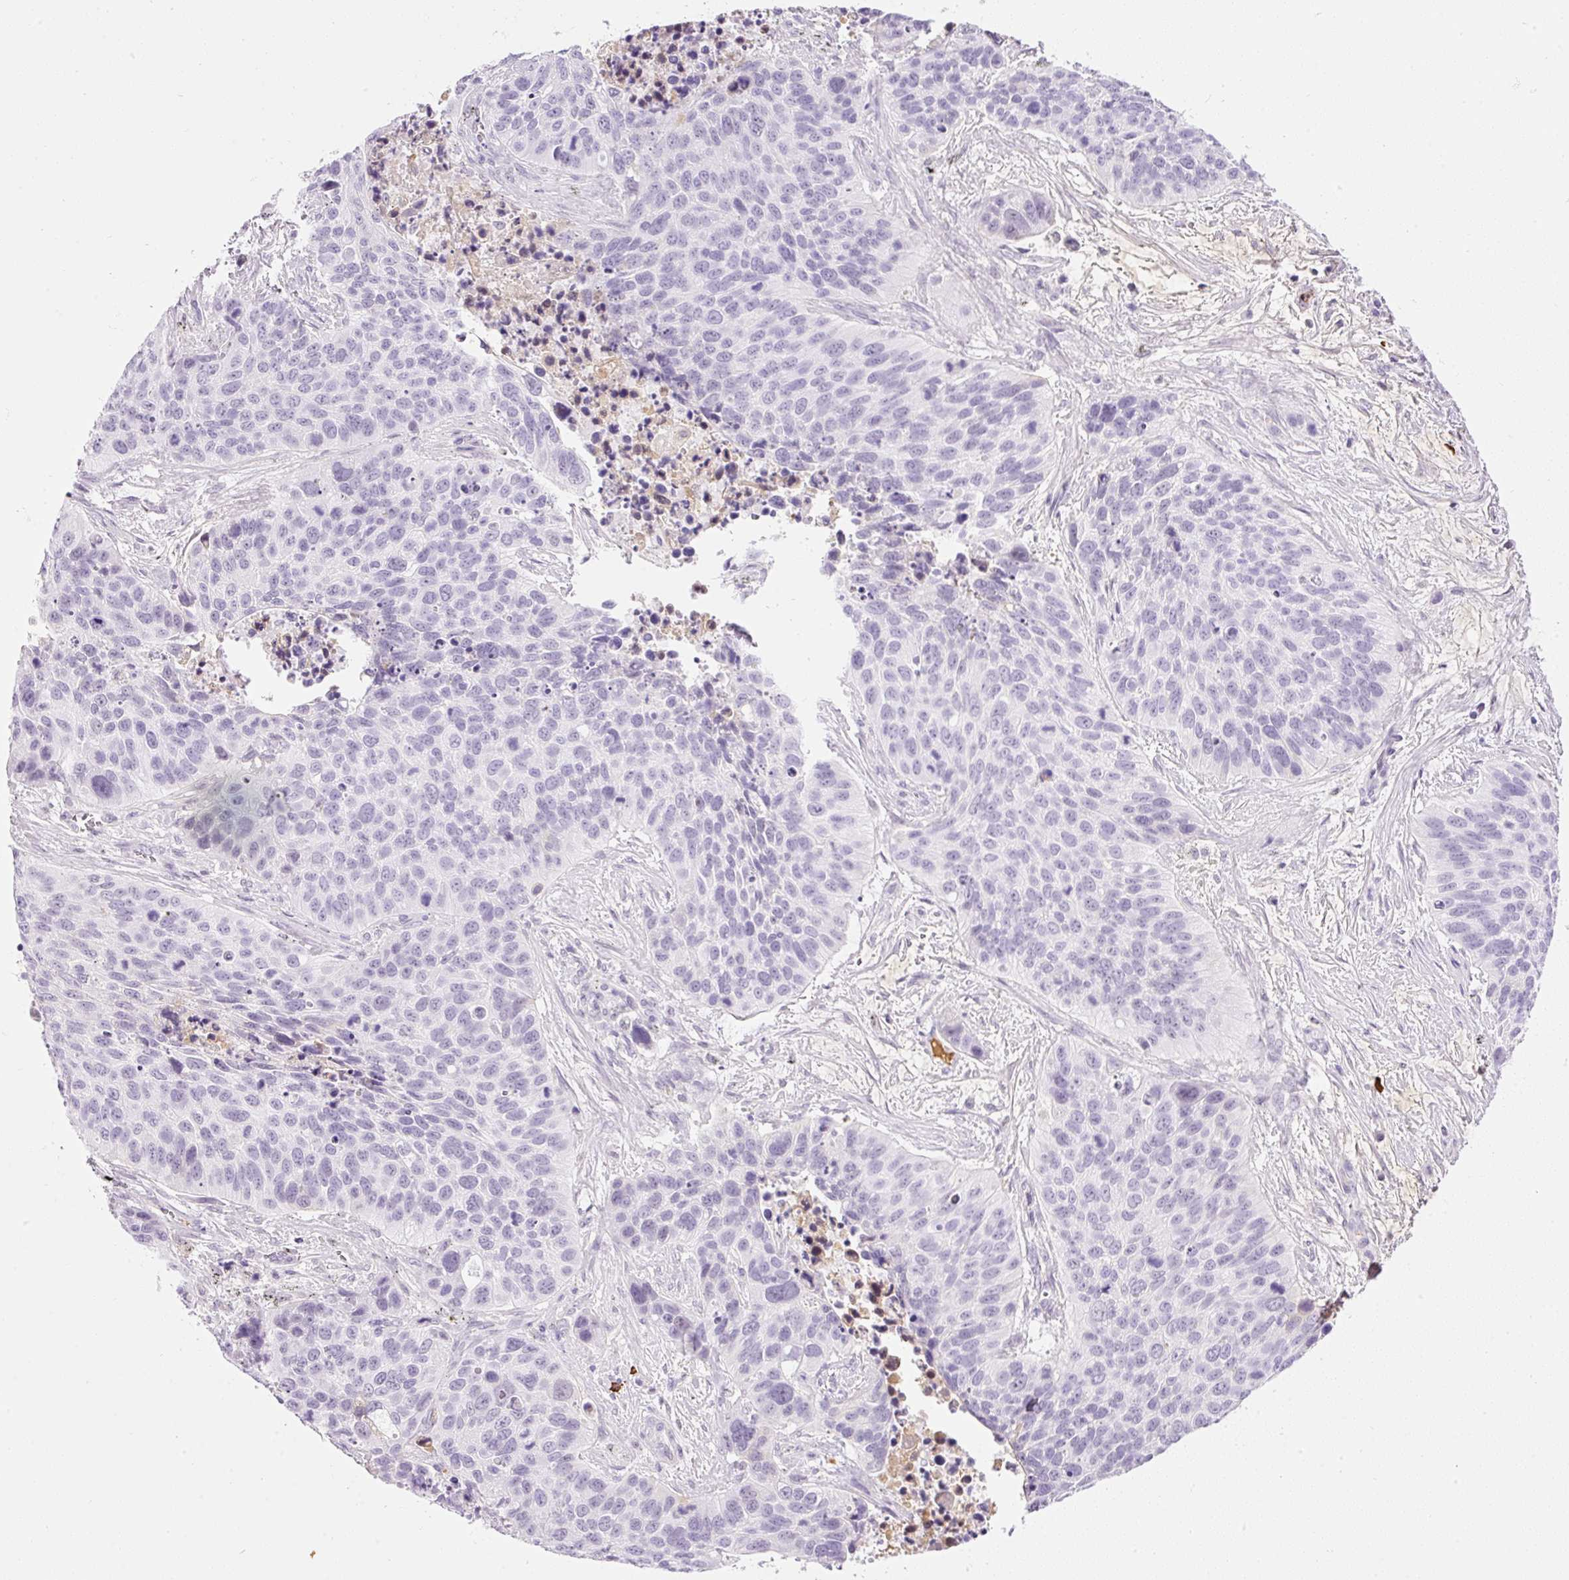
{"staining": {"intensity": "negative", "quantity": "none", "location": "none"}, "tissue": "lung cancer", "cell_type": "Tumor cells", "image_type": "cancer", "snomed": [{"axis": "morphology", "description": "Squamous cell carcinoma, NOS"}, {"axis": "topography", "description": "Lung"}], "caption": "DAB immunohistochemical staining of human squamous cell carcinoma (lung) exhibits no significant positivity in tumor cells.", "gene": "PRPF38B", "patient": {"sex": "male", "age": 62}}